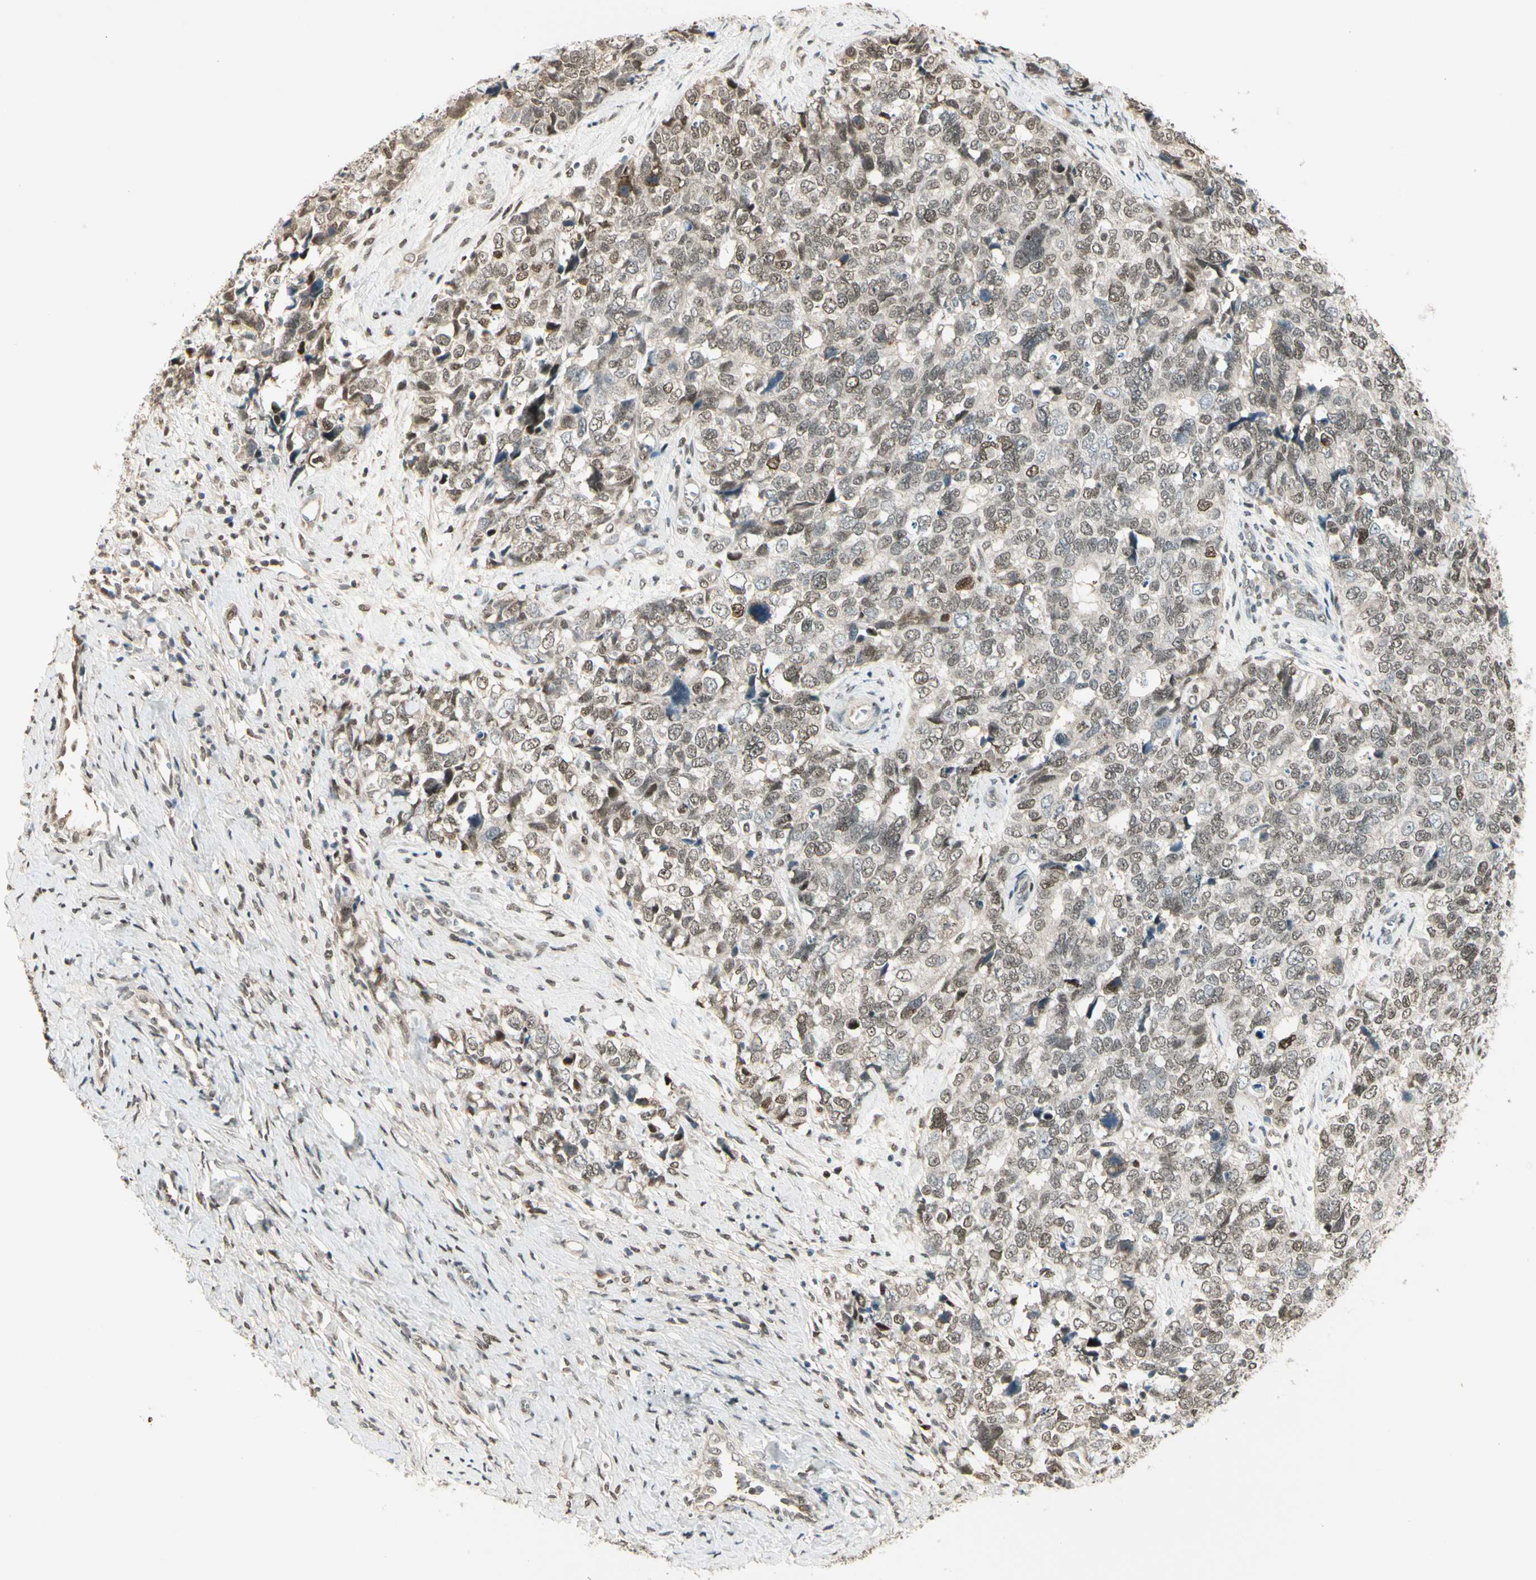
{"staining": {"intensity": "moderate", "quantity": ">75%", "location": "nuclear"}, "tissue": "cervical cancer", "cell_type": "Tumor cells", "image_type": "cancer", "snomed": [{"axis": "morphology", "description": "Squamous cell carcinoma, NOS"}, {"axis": "topography", "description": "Cervix"}], "caption": "DAB (3,3'-diaminobenzidine) immunohistochemical staining of human cervical squamous cell carcinoma demonstrates moderate nuclear protein positivity in about >75% of tumor cells. Using DAB (brown) and hematoxylin (blue) stains, captured at high magnification using brightfield microscopy.", "gene": "GTF3A", "patient": {"sex": "female", "age": 63}}